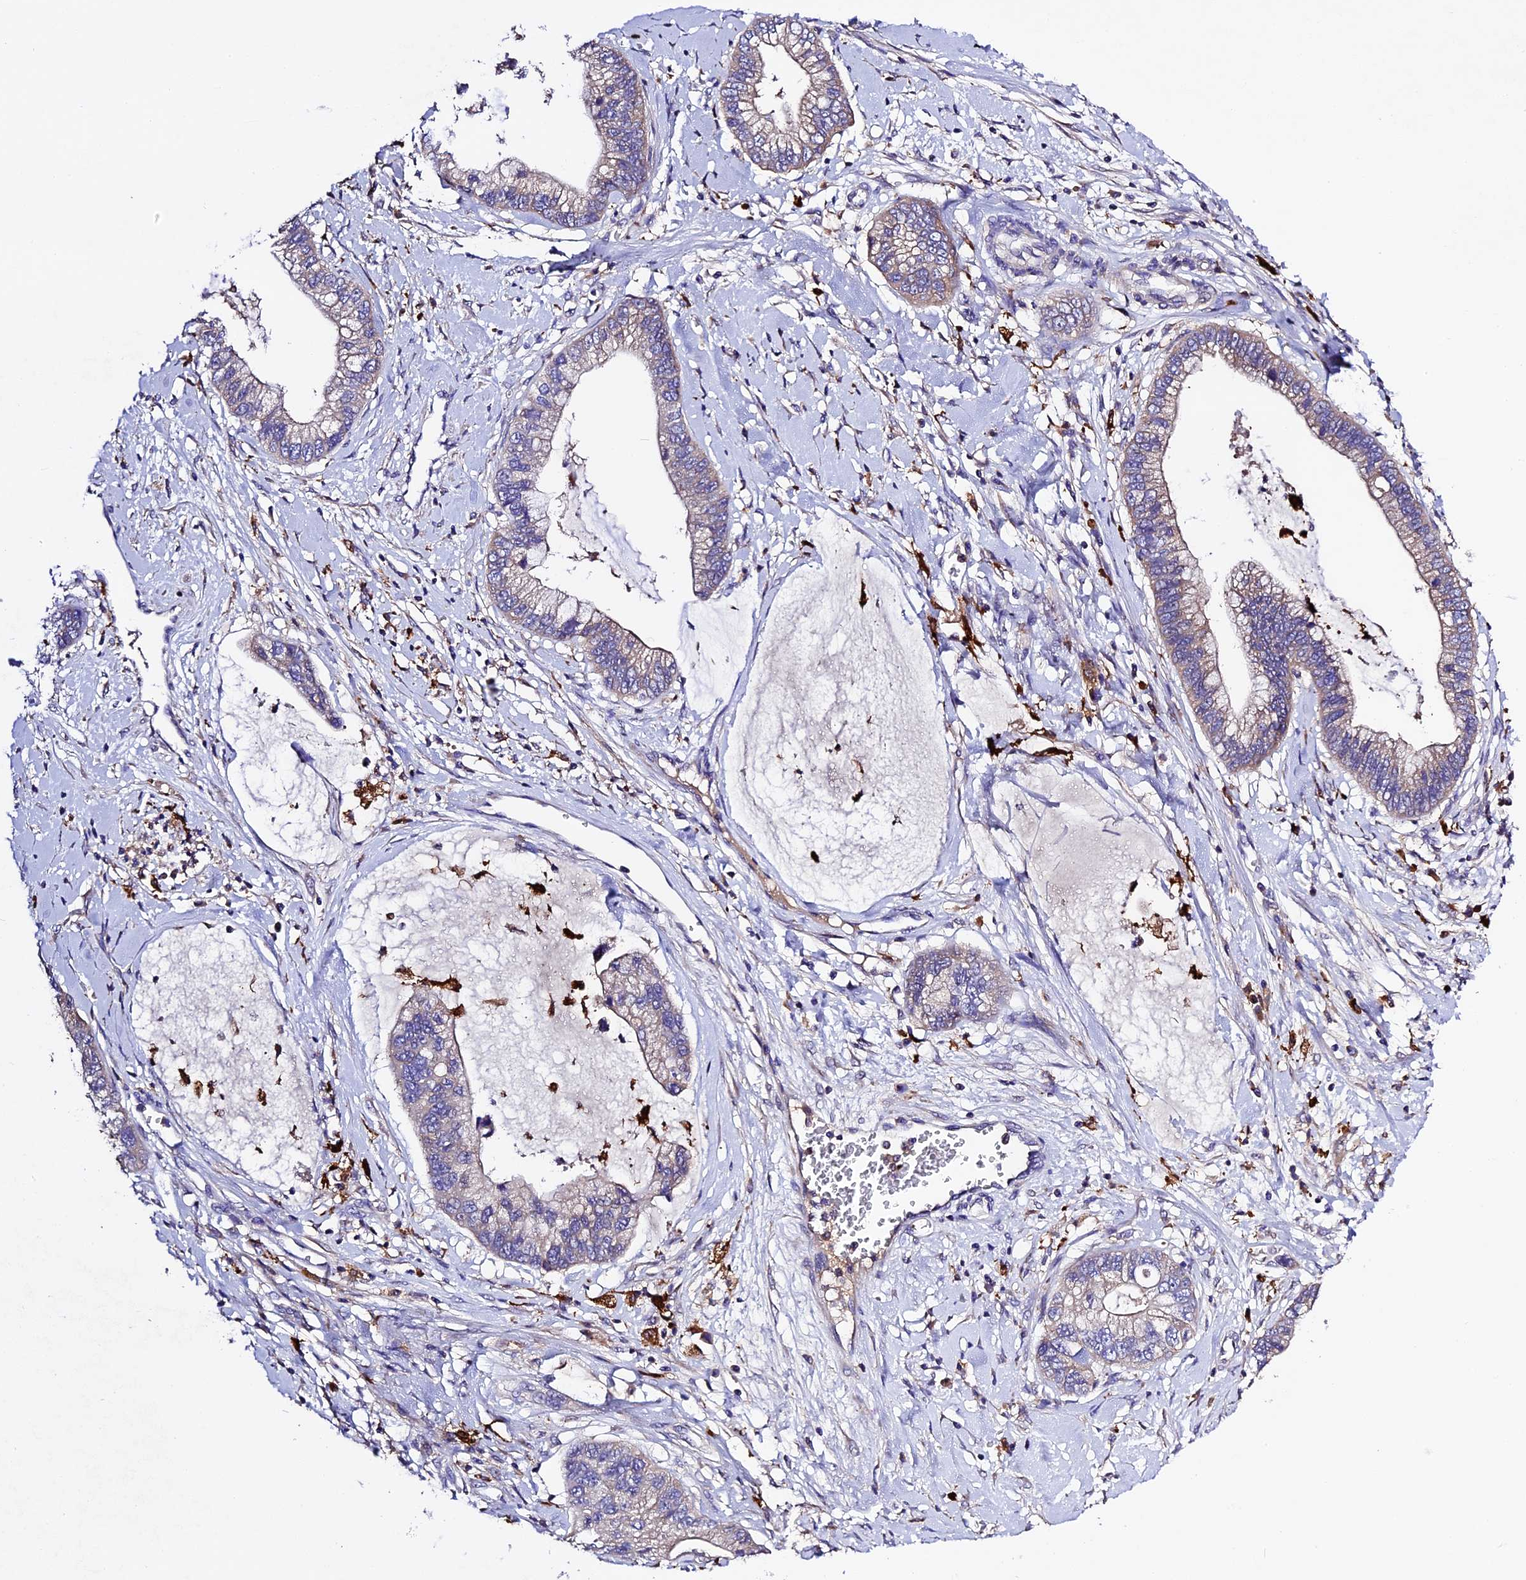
{"staining": {"intensity": "weak", "quantity": "<25%", "location": "cytoplasmic/membranous"}, "tissue": "cervical cancer", "cell_type": "Tumor cells", "image_type": "cancer", "snomed": [{"axis": "morphology", "description": "Adenocarcinoma, NOS"}, {"axis": "topography", "description": "Cervix"}], "caption": "This micrograph is of adenocarcinoma (cervical) stained with immunohistochemistry (IHC) to label a protein in brown with the nuclei are counter-stained blue. There is no positivity in tumor cells.", "gene": "CILP2", "patient": {"sex": "female", "age": 44}}